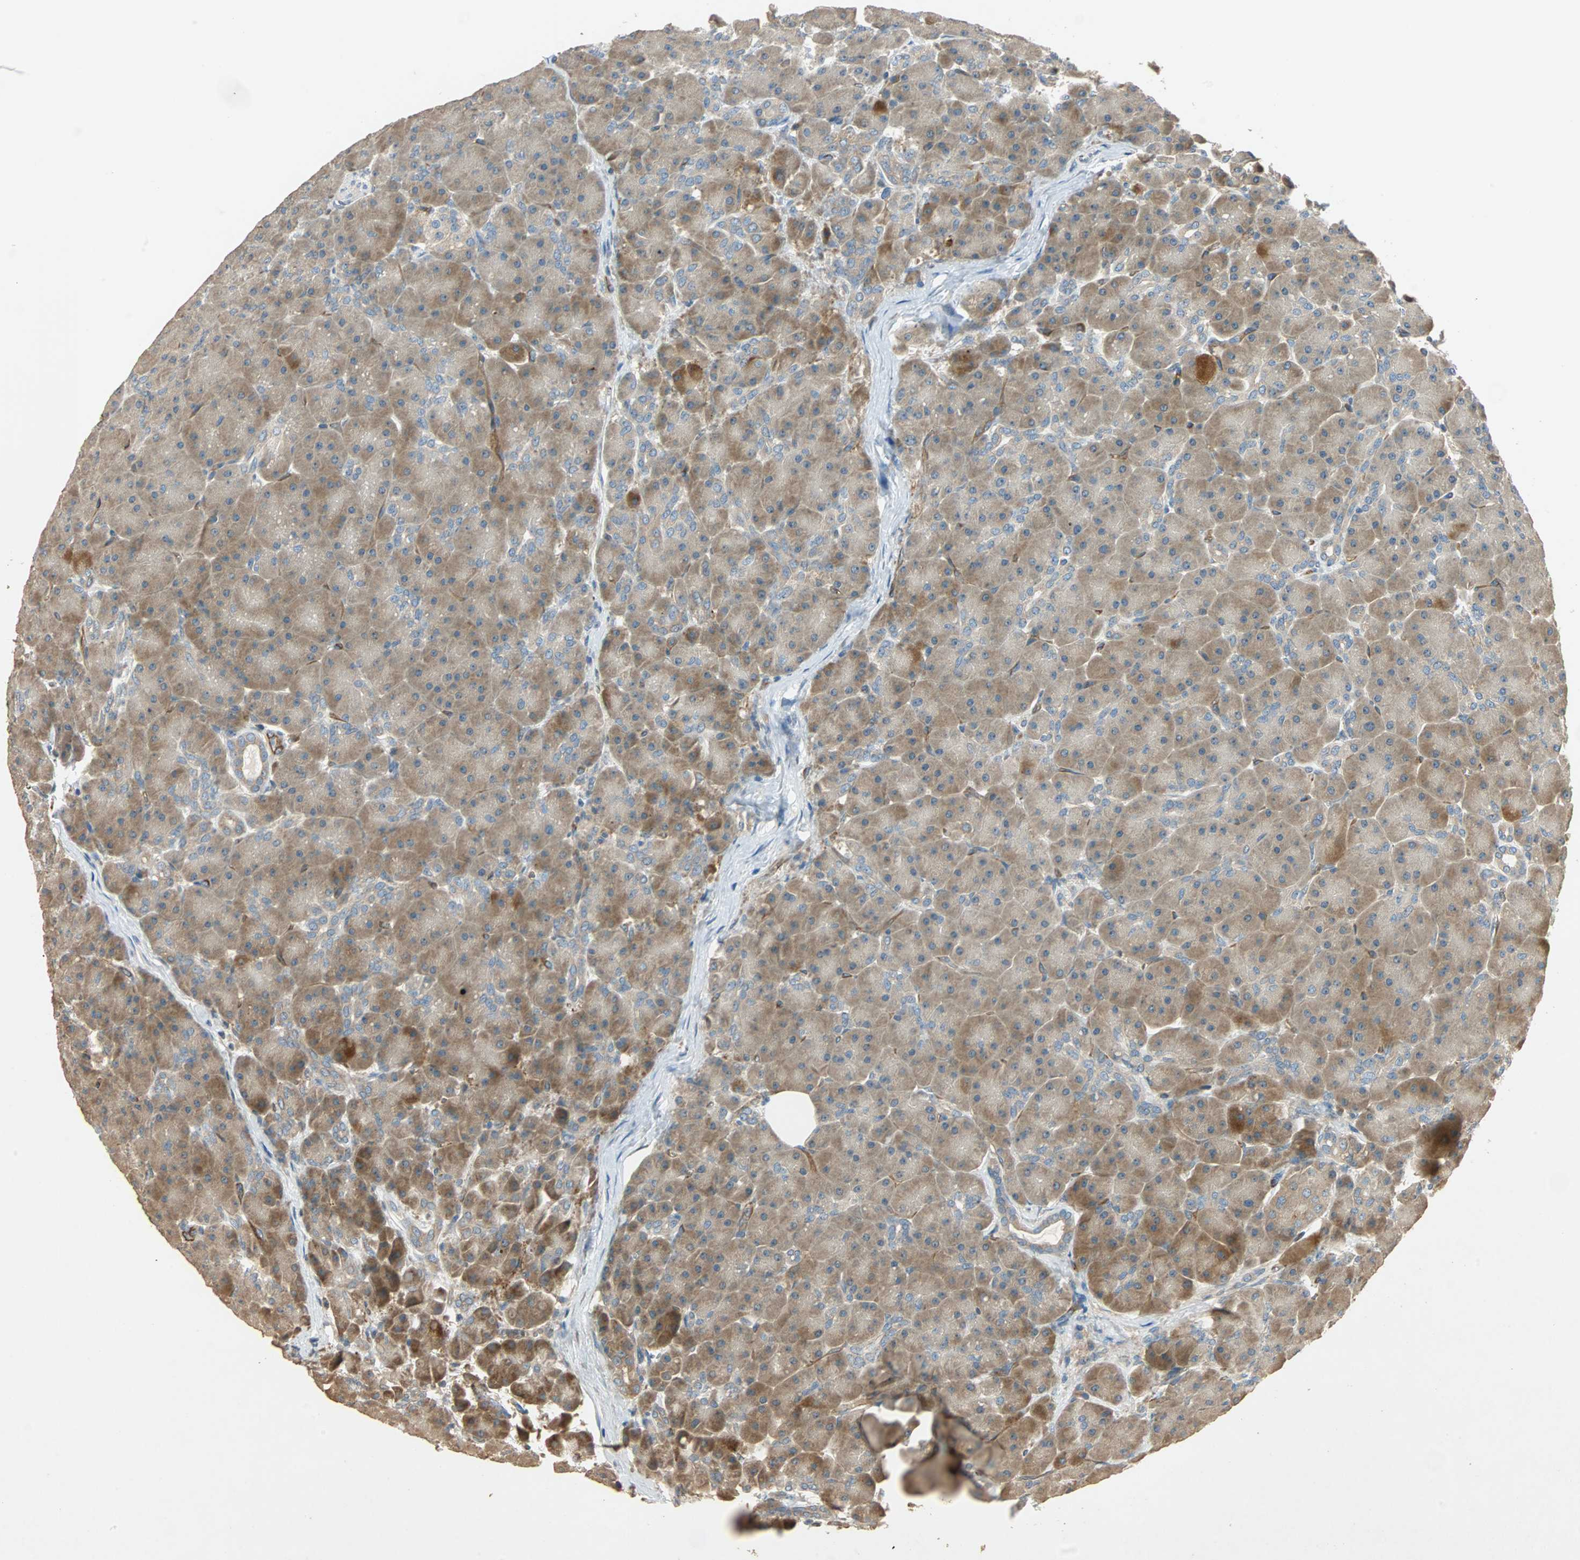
{"staining": {"intensity": "moderate", "quantity": ">75%", "location": "cytoplasmic/membranous"}, "tissue": "pancreas", "cell_type": "Exocrine glandular cells", "image_type": "normal", "snomed": [{"axis": "morphology", "description": "Normal tissue, NOS"}, {"axis": "topography", "description": "Pancreas"}], "caption": "Exocrine glandular cells display moderate cytoplasmic/membranous positivity in about >75% of cells in unremarkable pancreas.", "gene": "GALK1", "patient": {"sex": "male", "age": 66}}